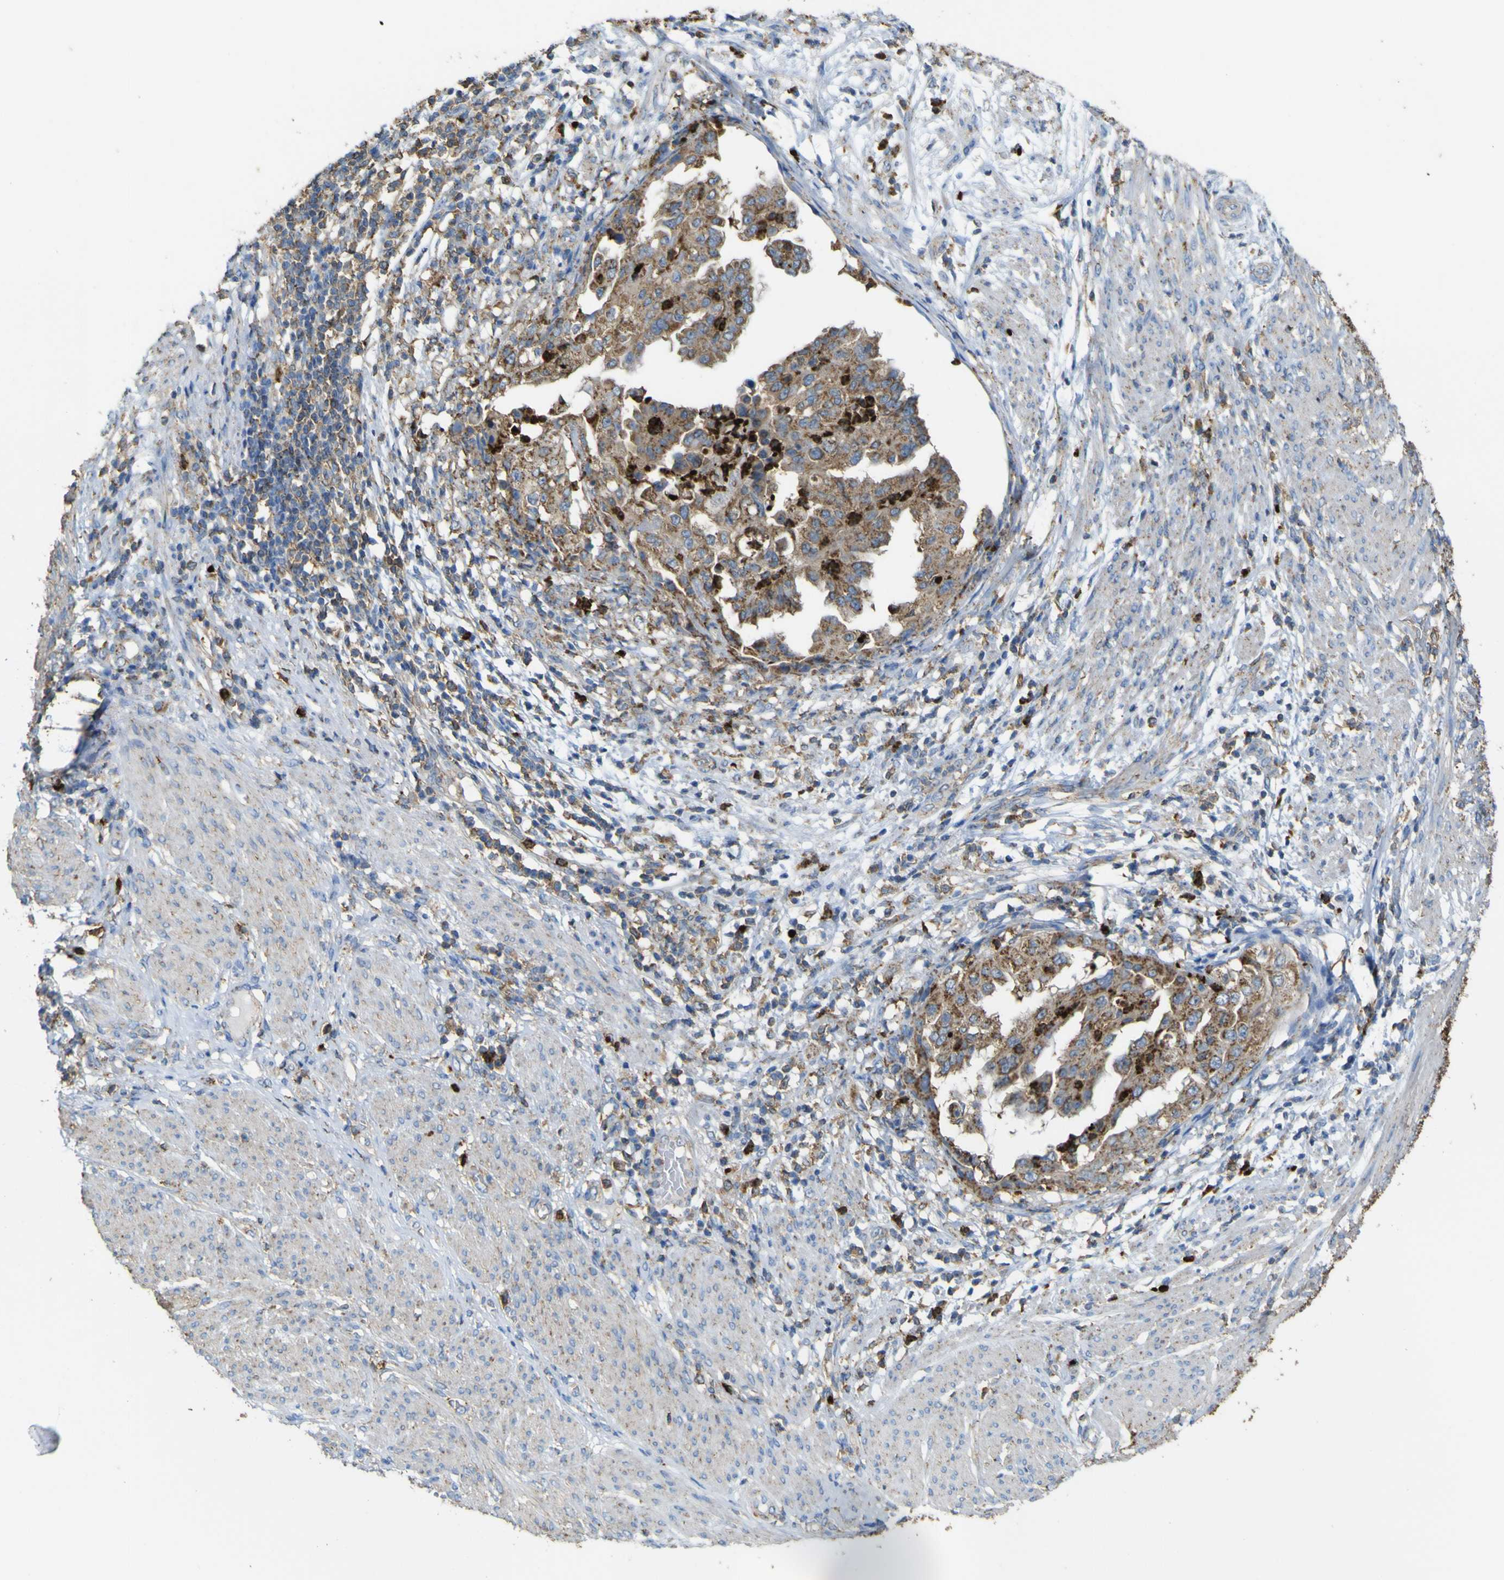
{"staining": {"intensity": "moderate", "quantity": ">75%", "location": "cytoplasmic/membranous"}, "tissue": "endometrial cancer", "cell_type": "Tumor cells", "image_type": "cancer", "snomed": [{"axis": "morphology", "description": "Adenocarcinoma, NOS"}, {"axis": "topography", "description": "Endometrium"}], "caption": "The photomicrograph demonstrates immunohistochemical staining of adenocarcinoma (endometrial). There is moderate cytoplasmic/membranous positivity is present in about >75% of tumor cells.", "gene": "ACSL3", "patient": {"sex": "female", "age": 85}}